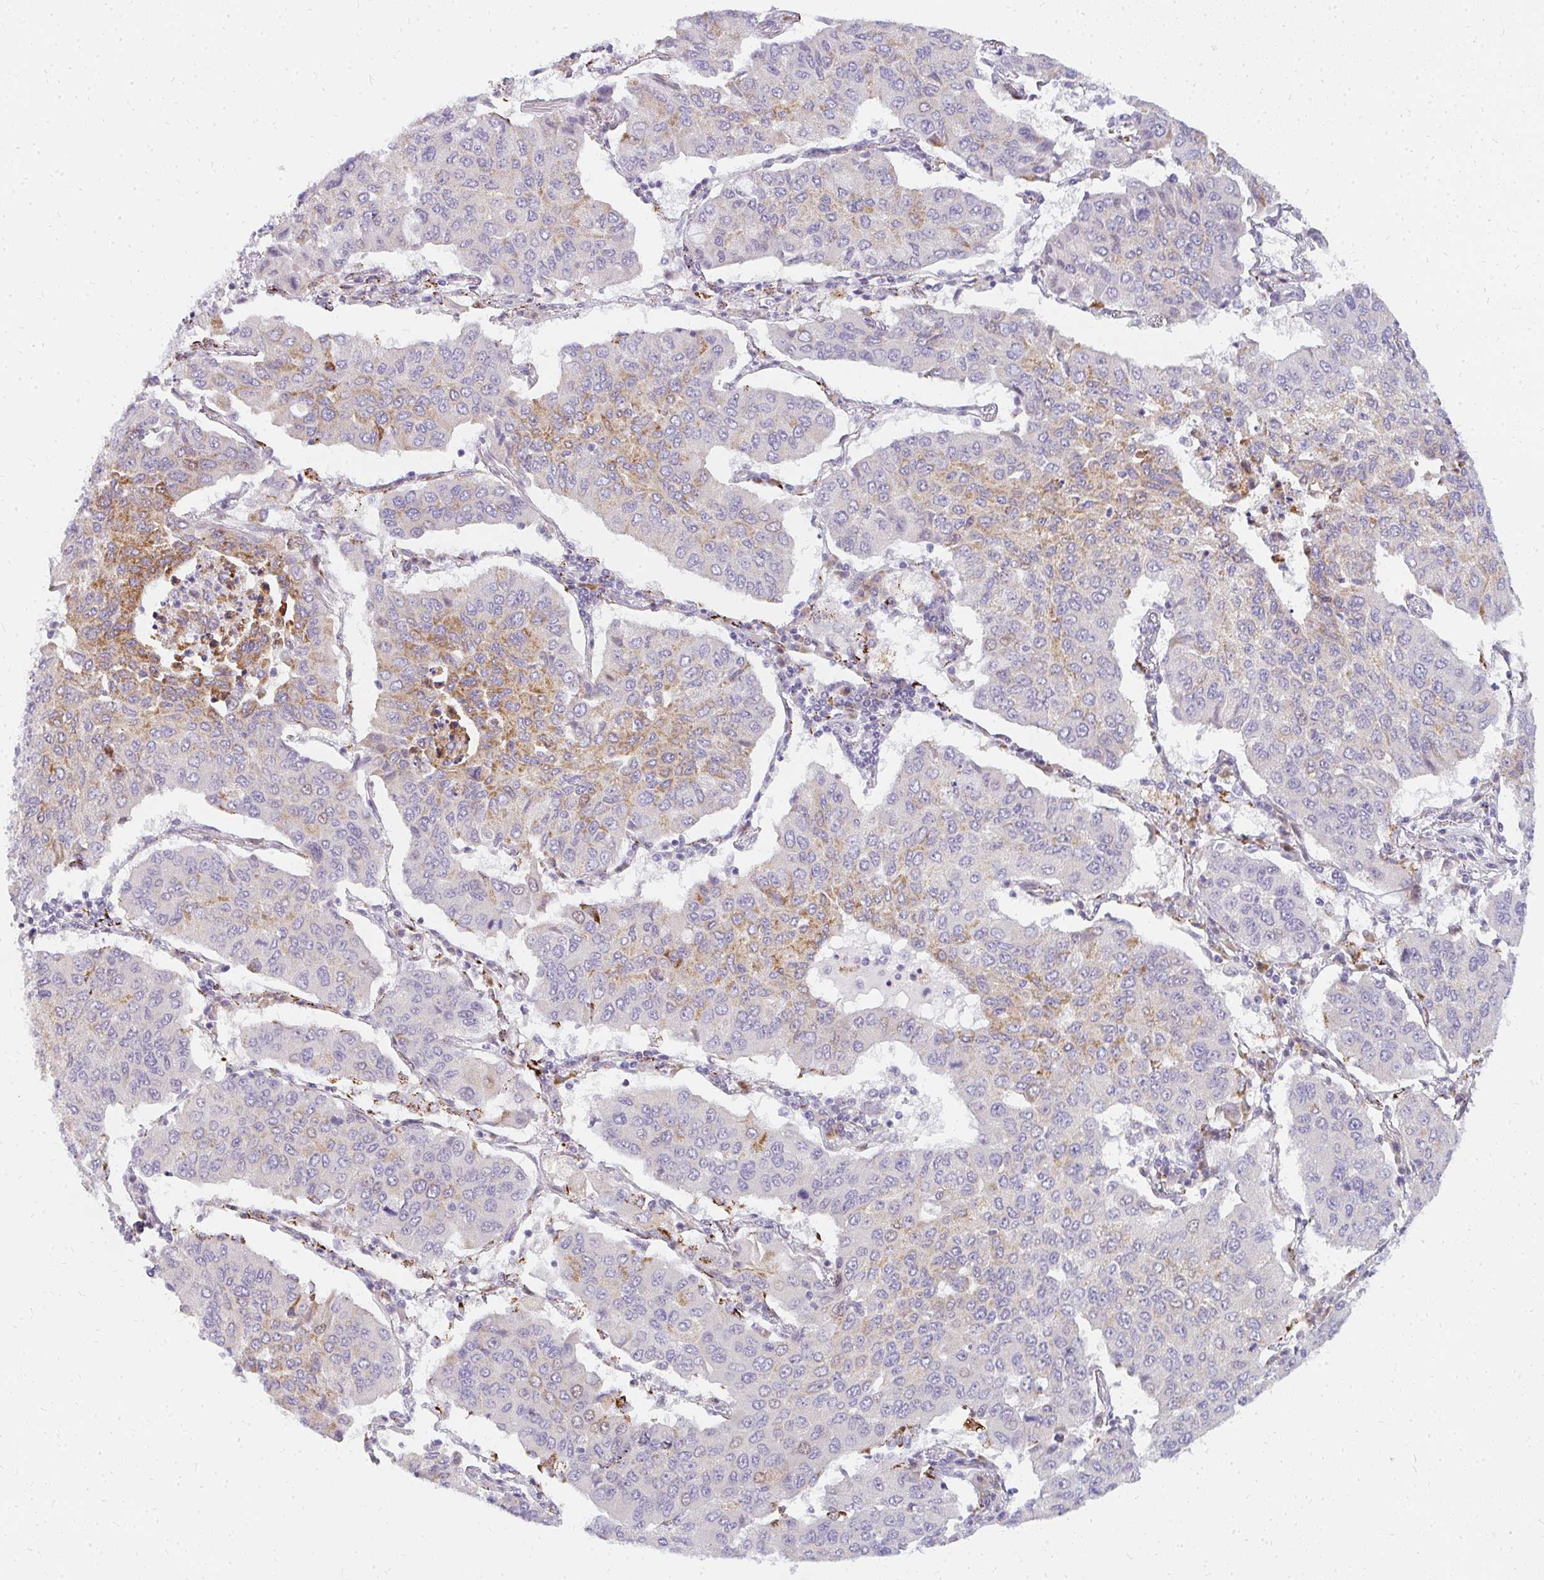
{"staining": {"intensity": "moderate", "quantity": "<25%", "location": "cytoplasmic/membranous"}, "tissue": "lung cancer", "cell_type": "Tumor cells", "image_type": "cancer", "snomed": [{"axis": "morphology", "description": "Squamous cell carcinoma, NOS"}, {"axis": "topography", "description": "Lung"}], "caption": "This is an image of immunohistochemistry (IHC) staining of squamous cell carcinoma (lung), which shows moderate positivity in the cytoplasmic/membranous of tumor cells.", "gene": "PLA2G5", "patient": {"sex": "male", "age": 74}}